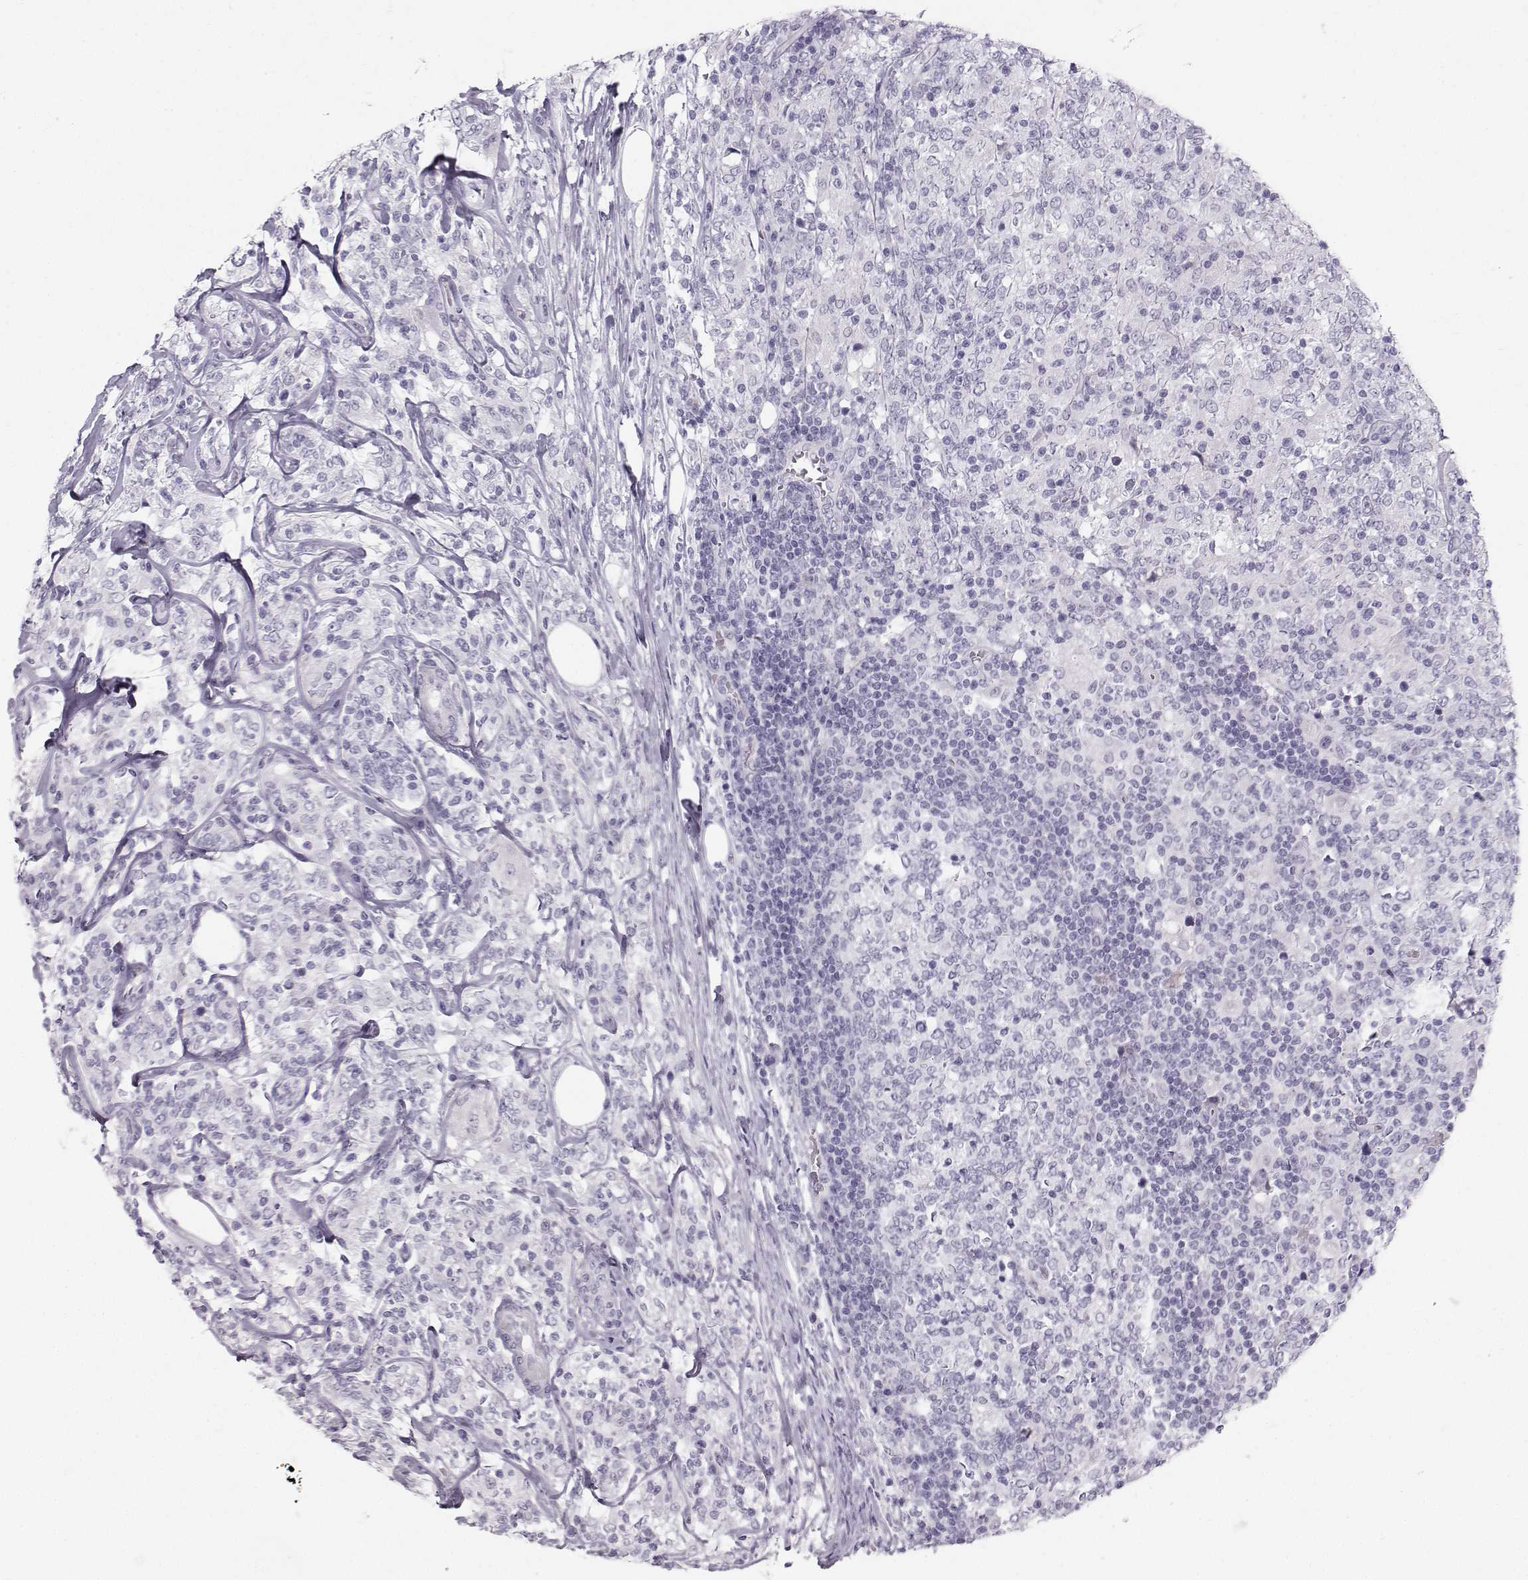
{"staining": {"intensity": "negative", "quantity": "none", "location": "none"}, "tissue": "lymphoma", "cell_type": "Tumor cells", "image_type": "cancer", "snomed": [{"axis": "morphology", "description": "Malignant lymphoma, non-Hodgkin's type, High grade"}, {"axis": "topography", "description": "Lymph node"}], "caption": "The photomicrograph displays no staining of tumor cells in malignant lymphoma, non-Hodgkin's type (high-grade). The staining is performed using DAB brown chromogen with nuclei counter-stained in using hematoxylin.", "gene": "CASR", "patient": {"sex": "female", "age": 84}}